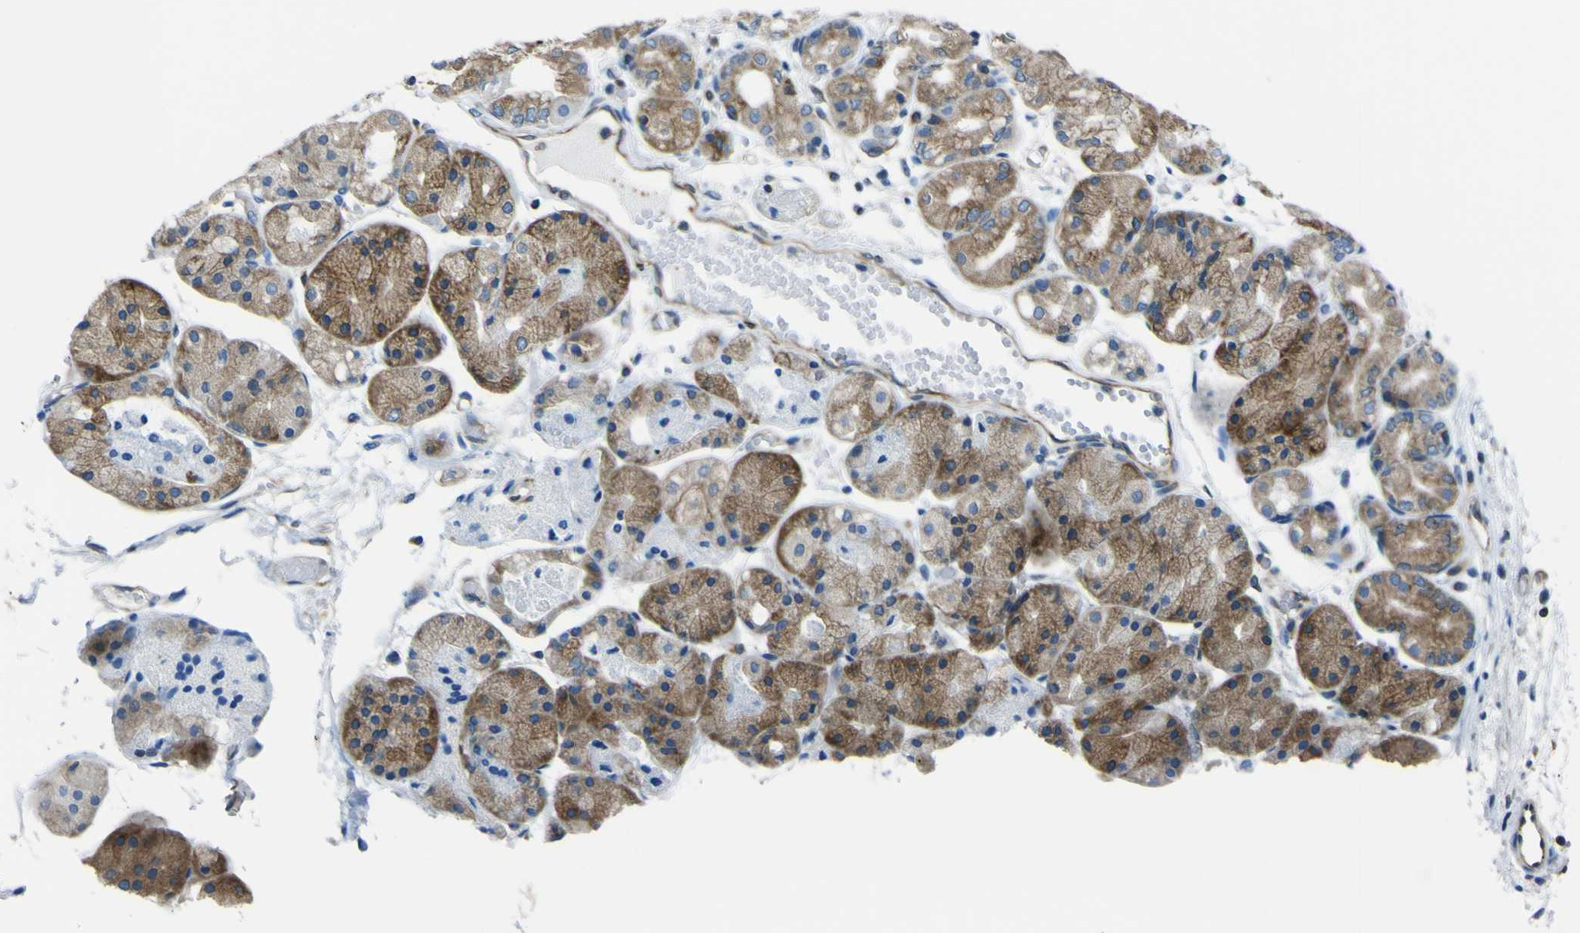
{"staining": {"intensity": "moderate", "quantity": "25%-75%", "location": "cytoplasmic/membranous"}, "tissue": "stomach", "cell_type": "Glandular cells", "image_type": "normal", "snomed": [{"axis": "morphology", "description": "Normal tissue, NOS"}, {"axis": "topography", "description": "Stomach, upper"}], "caption": "The immunohistochemical stain shows moderate cytoplasmic/membranous staining in glandular cells of unremarkable stomach.", "gene": "STIM1", "patient": {"sex": "male", "age": 72}}